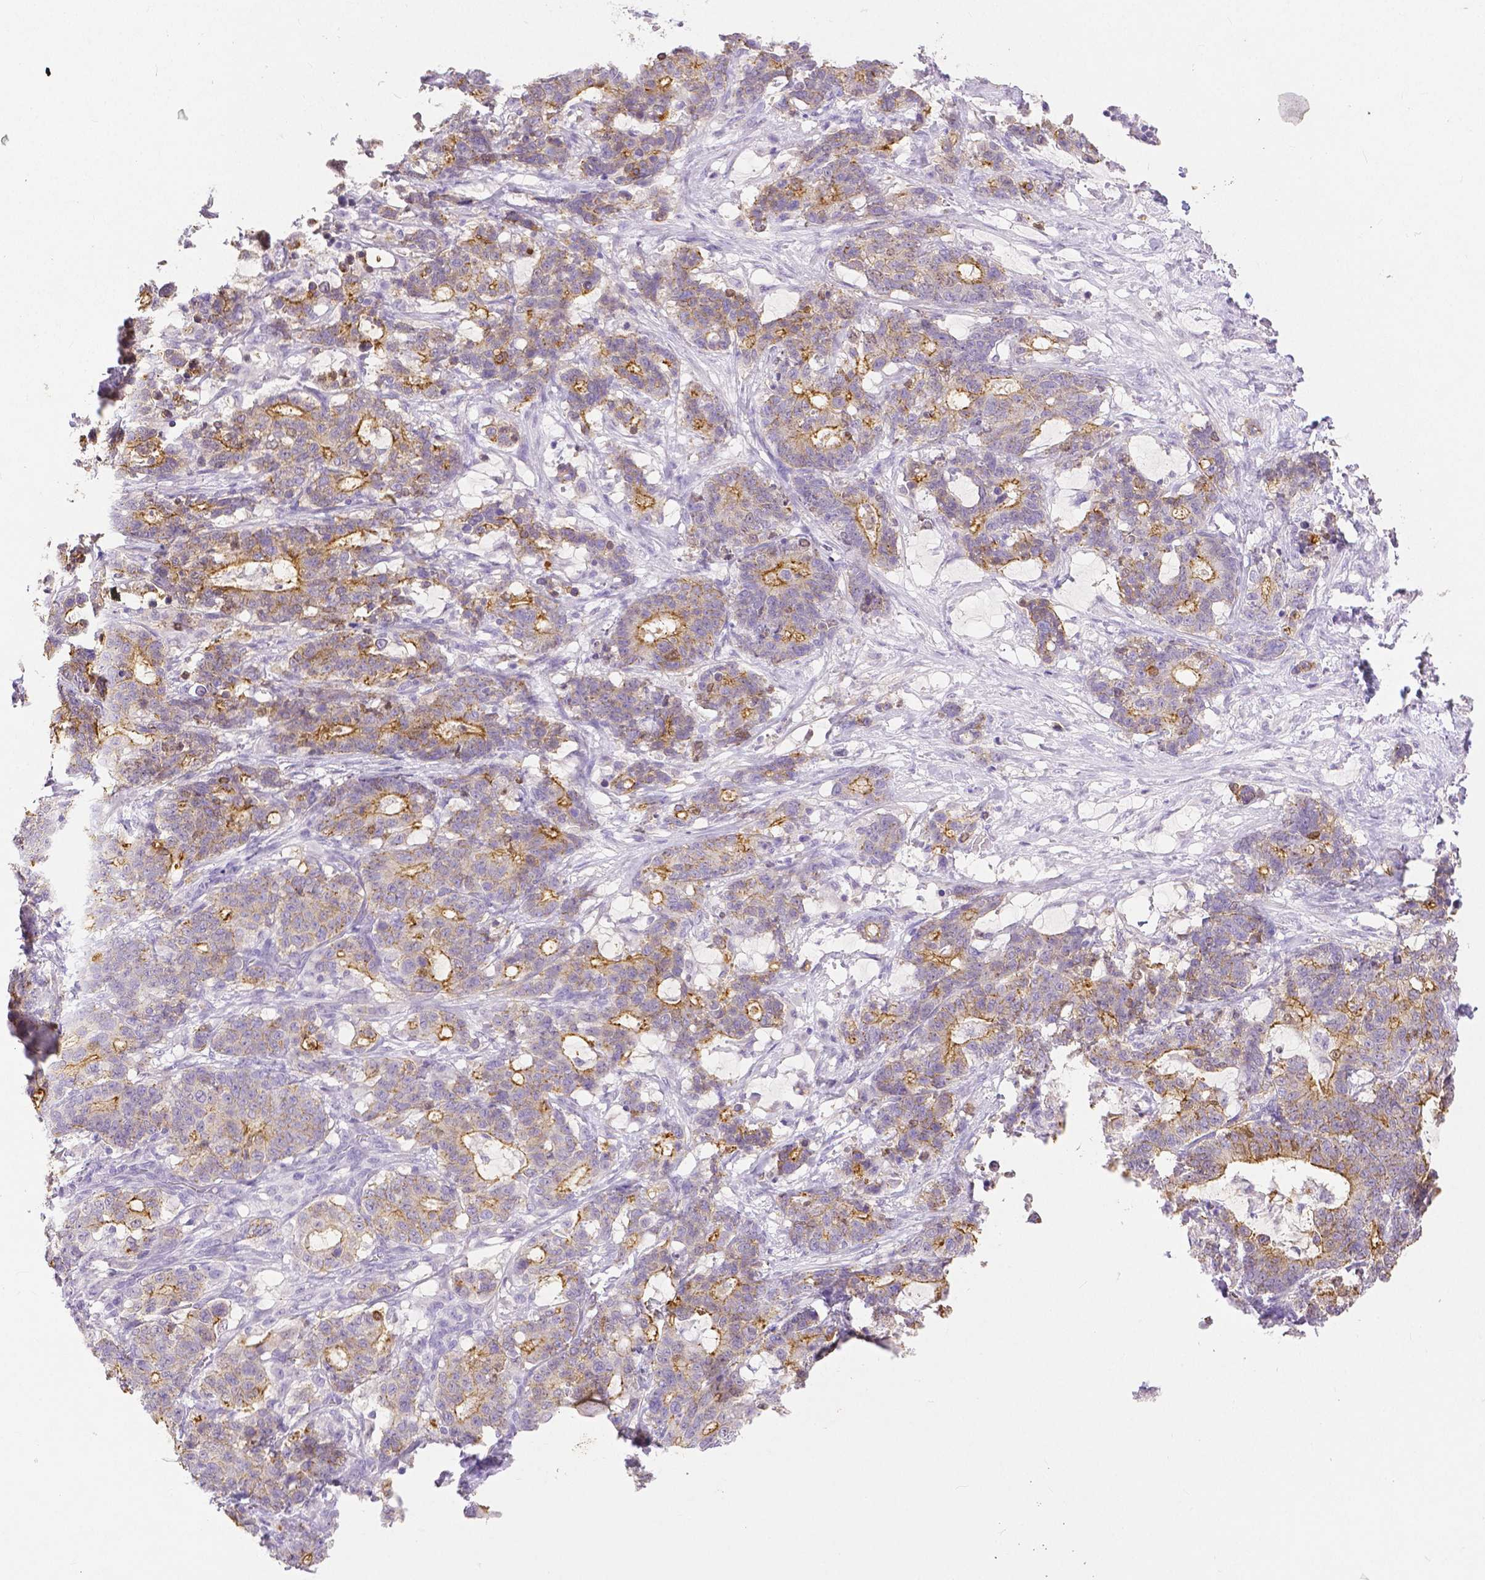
{"staining": {"intensity": "moderate", "quantity": "25%-75%", "location": "cytoplasmic/membranous"}, "tissue": "stomach cancer", "cell_type": "Tumor cells", "image_type": "cancer", "snomed": [{"axis": "morphology", "description": "Normal tissue, NOS"}, {"axis": "morphology", "description": "Adenocarcinoma, NOS"}, {"axis": "topography", "description": "Stomach"}], "caption": "A brown stain highlights moderate cytoplasmic/membranous expression of a protein in stomach adenocarcinoma tumor cells.", "gene": "OCLN", "patient": {"sex": "female", "age": 64}}